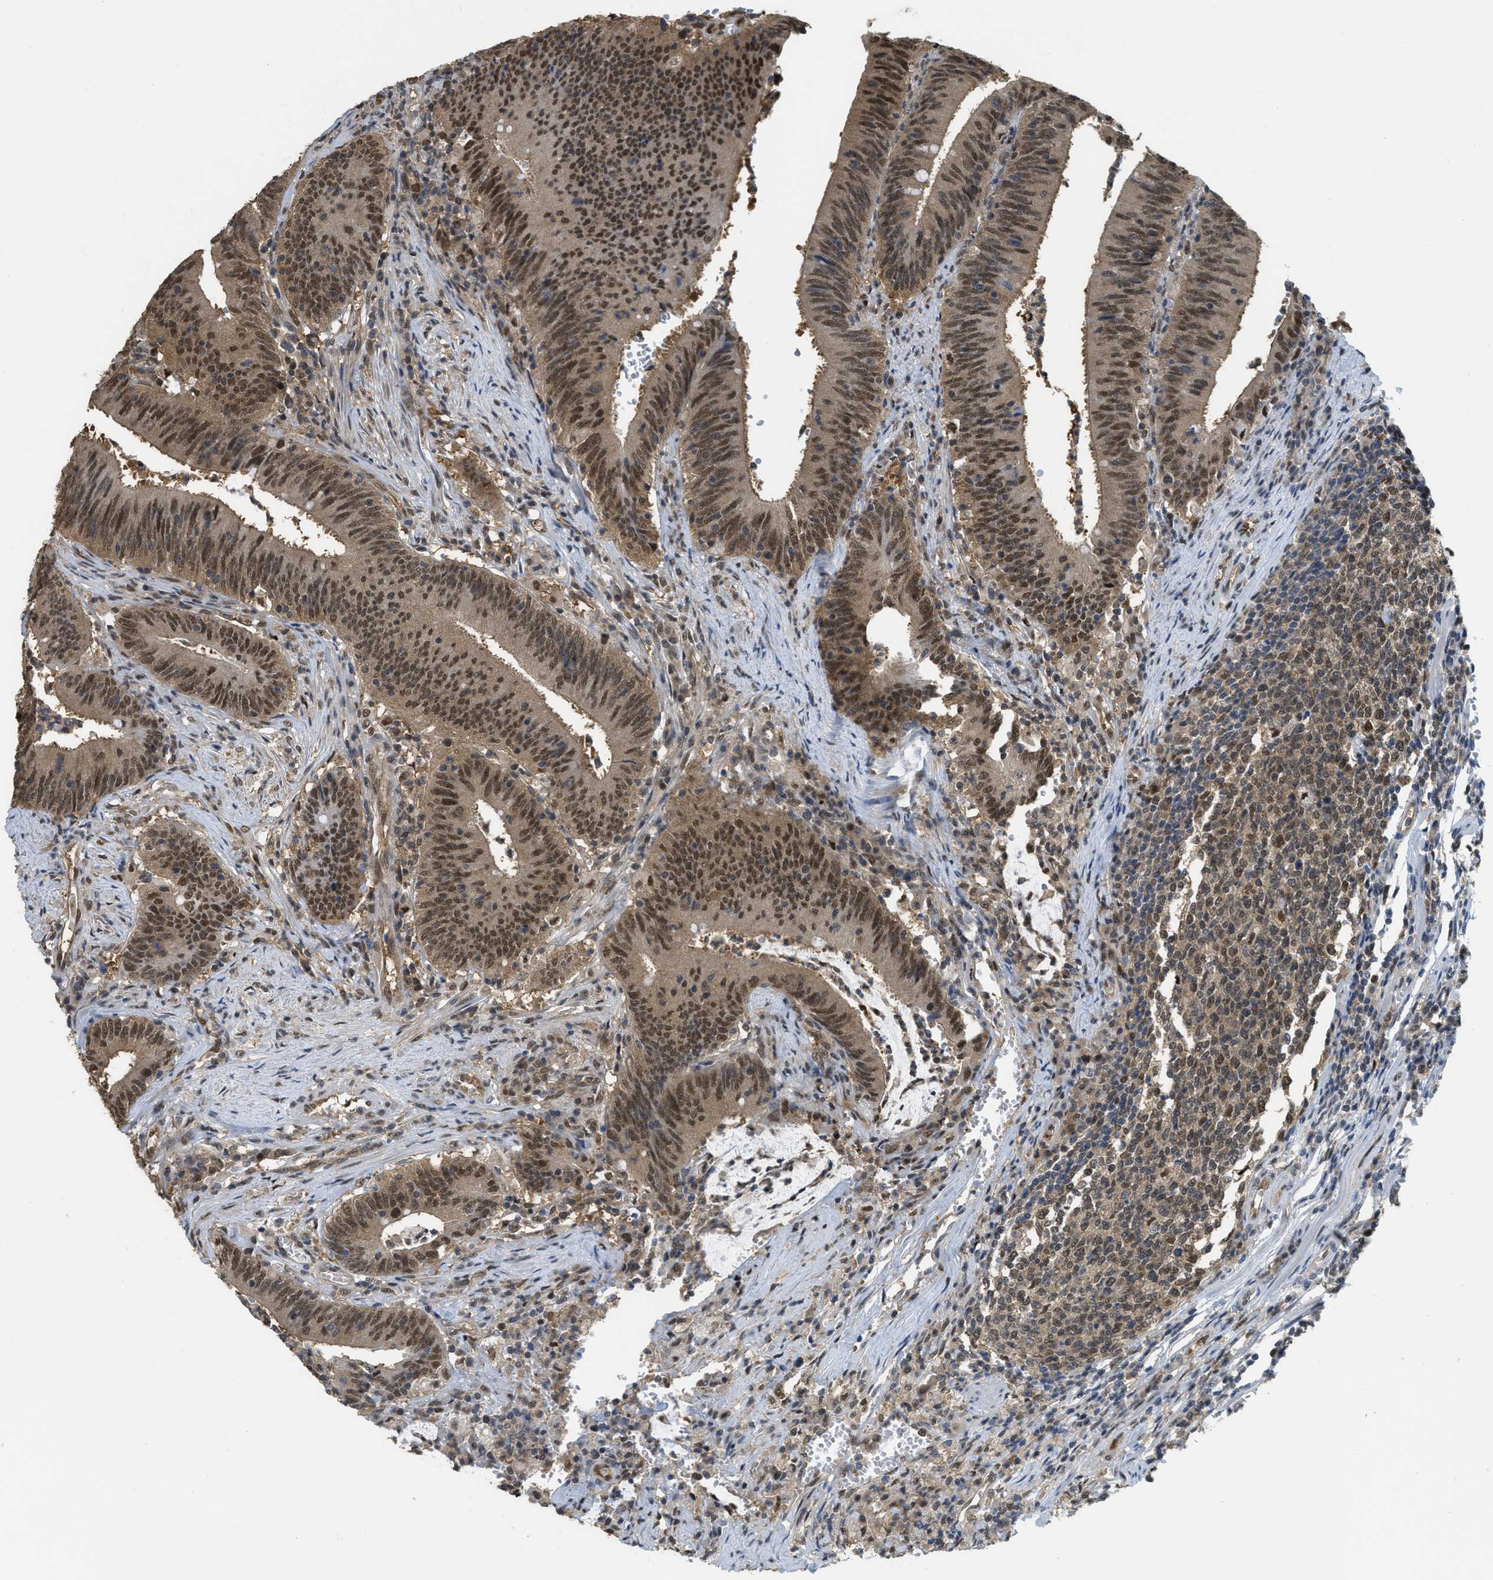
{"staining": {"intensity": "moderate", "quantity": ">75%", "location": "cytoplasmic/membranous,nuclear"}, "tissue": "colorectal cancer", "cell_type": "Tumor cells", "image_type": "cancer", "snomed": [{"axis": "morphology", "description": "Normal tissue, NOS"}, {"axis": "morphology", "description": "Adenocarcinoma, NOS"}, {"axis": "topography", "description": "Rectum"}], "caption": "The image reveals immunohistochemical staining of adenocarcinoma (colorectal). There is moderate cytoplasmic/membranous and nuclear positivity is seen in approximately >75% of tumor cells.", "gene": "PSMC5", "patient": {"sex": "female", "age": 66}}